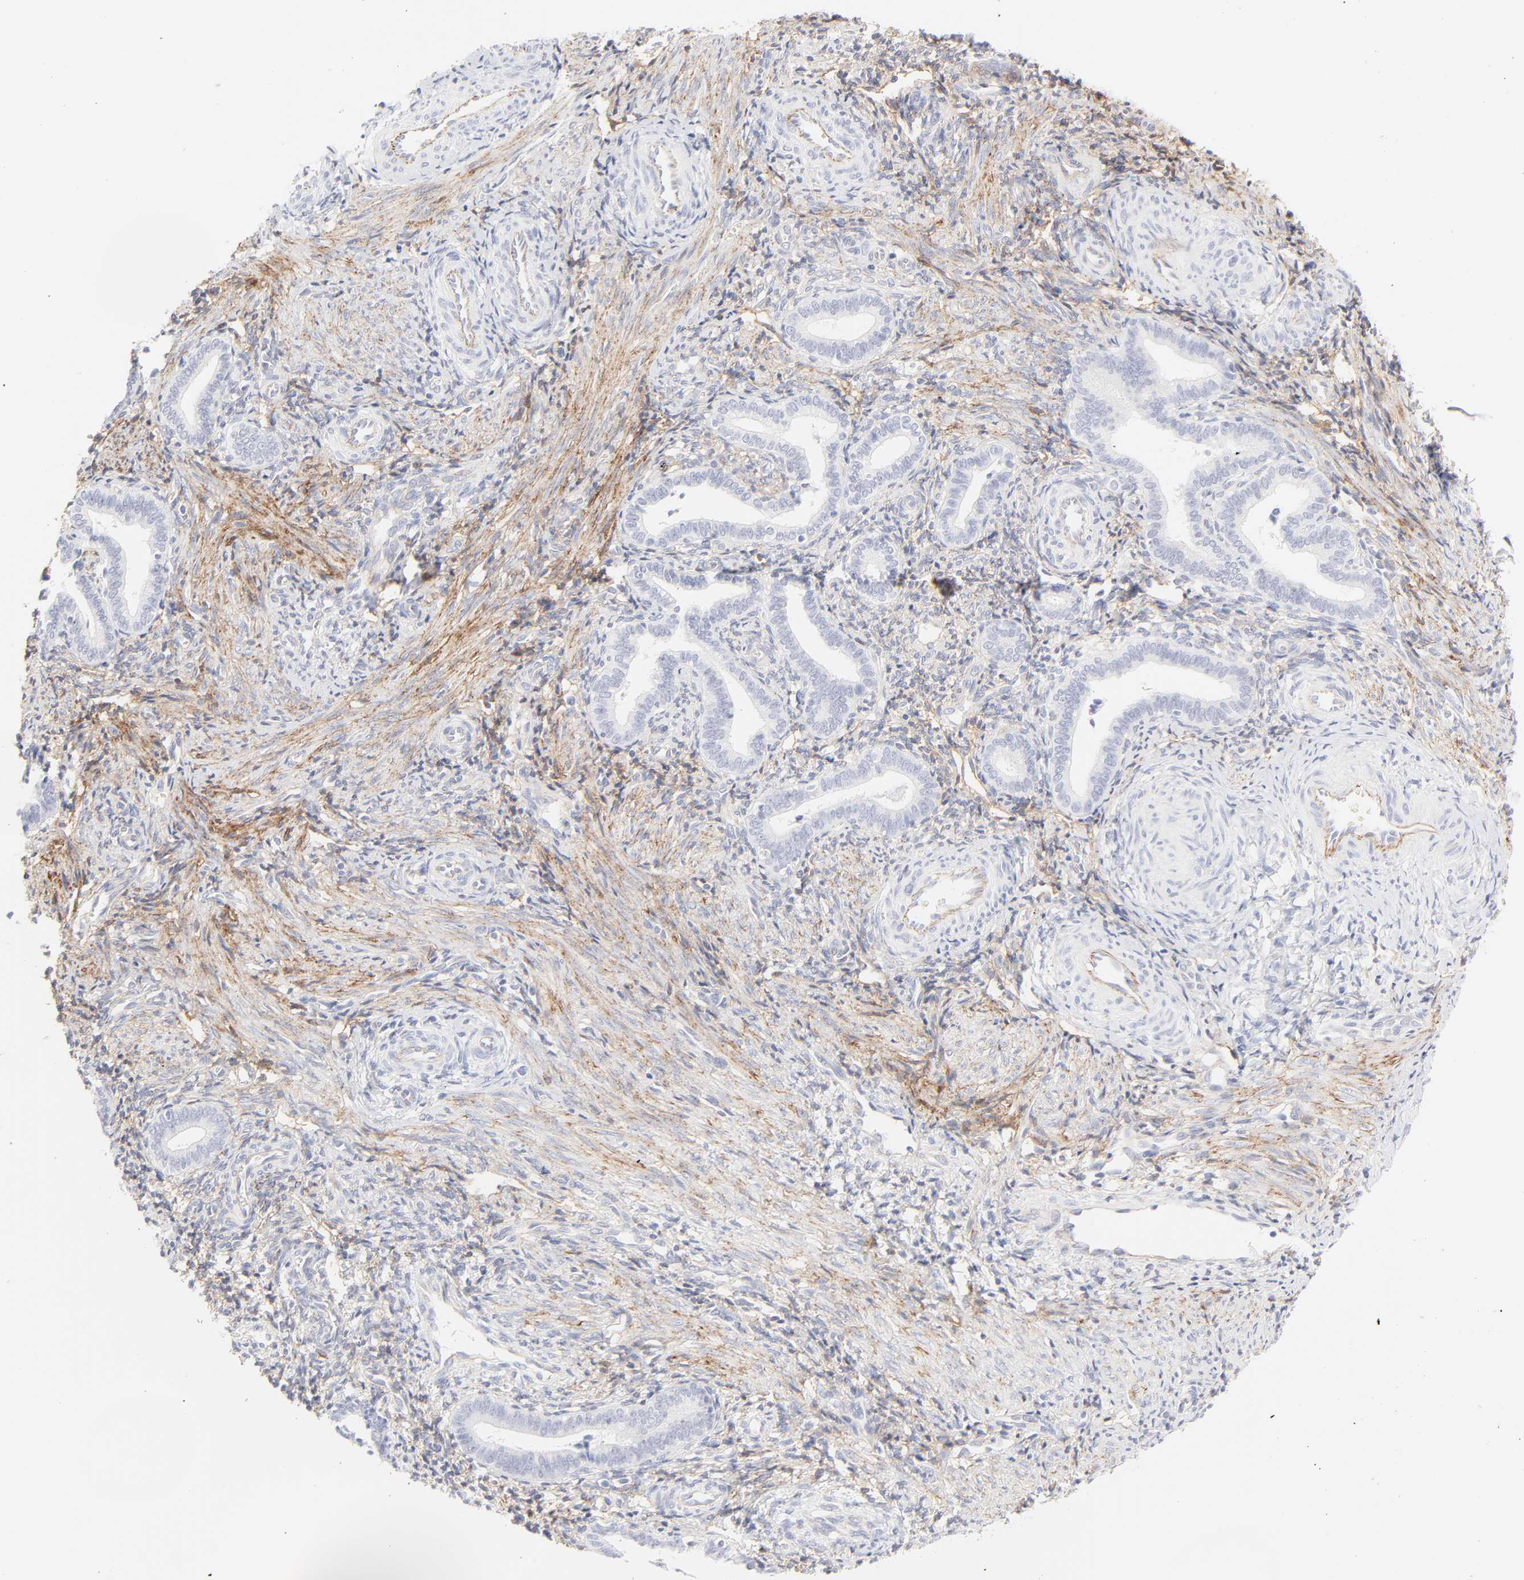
{"staining": {"intensity": "negative", "quantity": "none", "location": "none"}, "tissue": "endometrium", "cell_type": "Cells in endometrial stroma", "image_type": "normal", "snomed": [{"axis": "morphology", "description": "Normal tissue, NOS"}, {"axis": "topography", "description": "Uterus"}, {"axis": "topography", "description": "Endometrium"}], "caption": "The immunohistochemistry image has no significant positivity in cells in endometrial stroma of endometrium.", "gene": "ITGA5", "patient": {"sex": "female", "age": 33}}